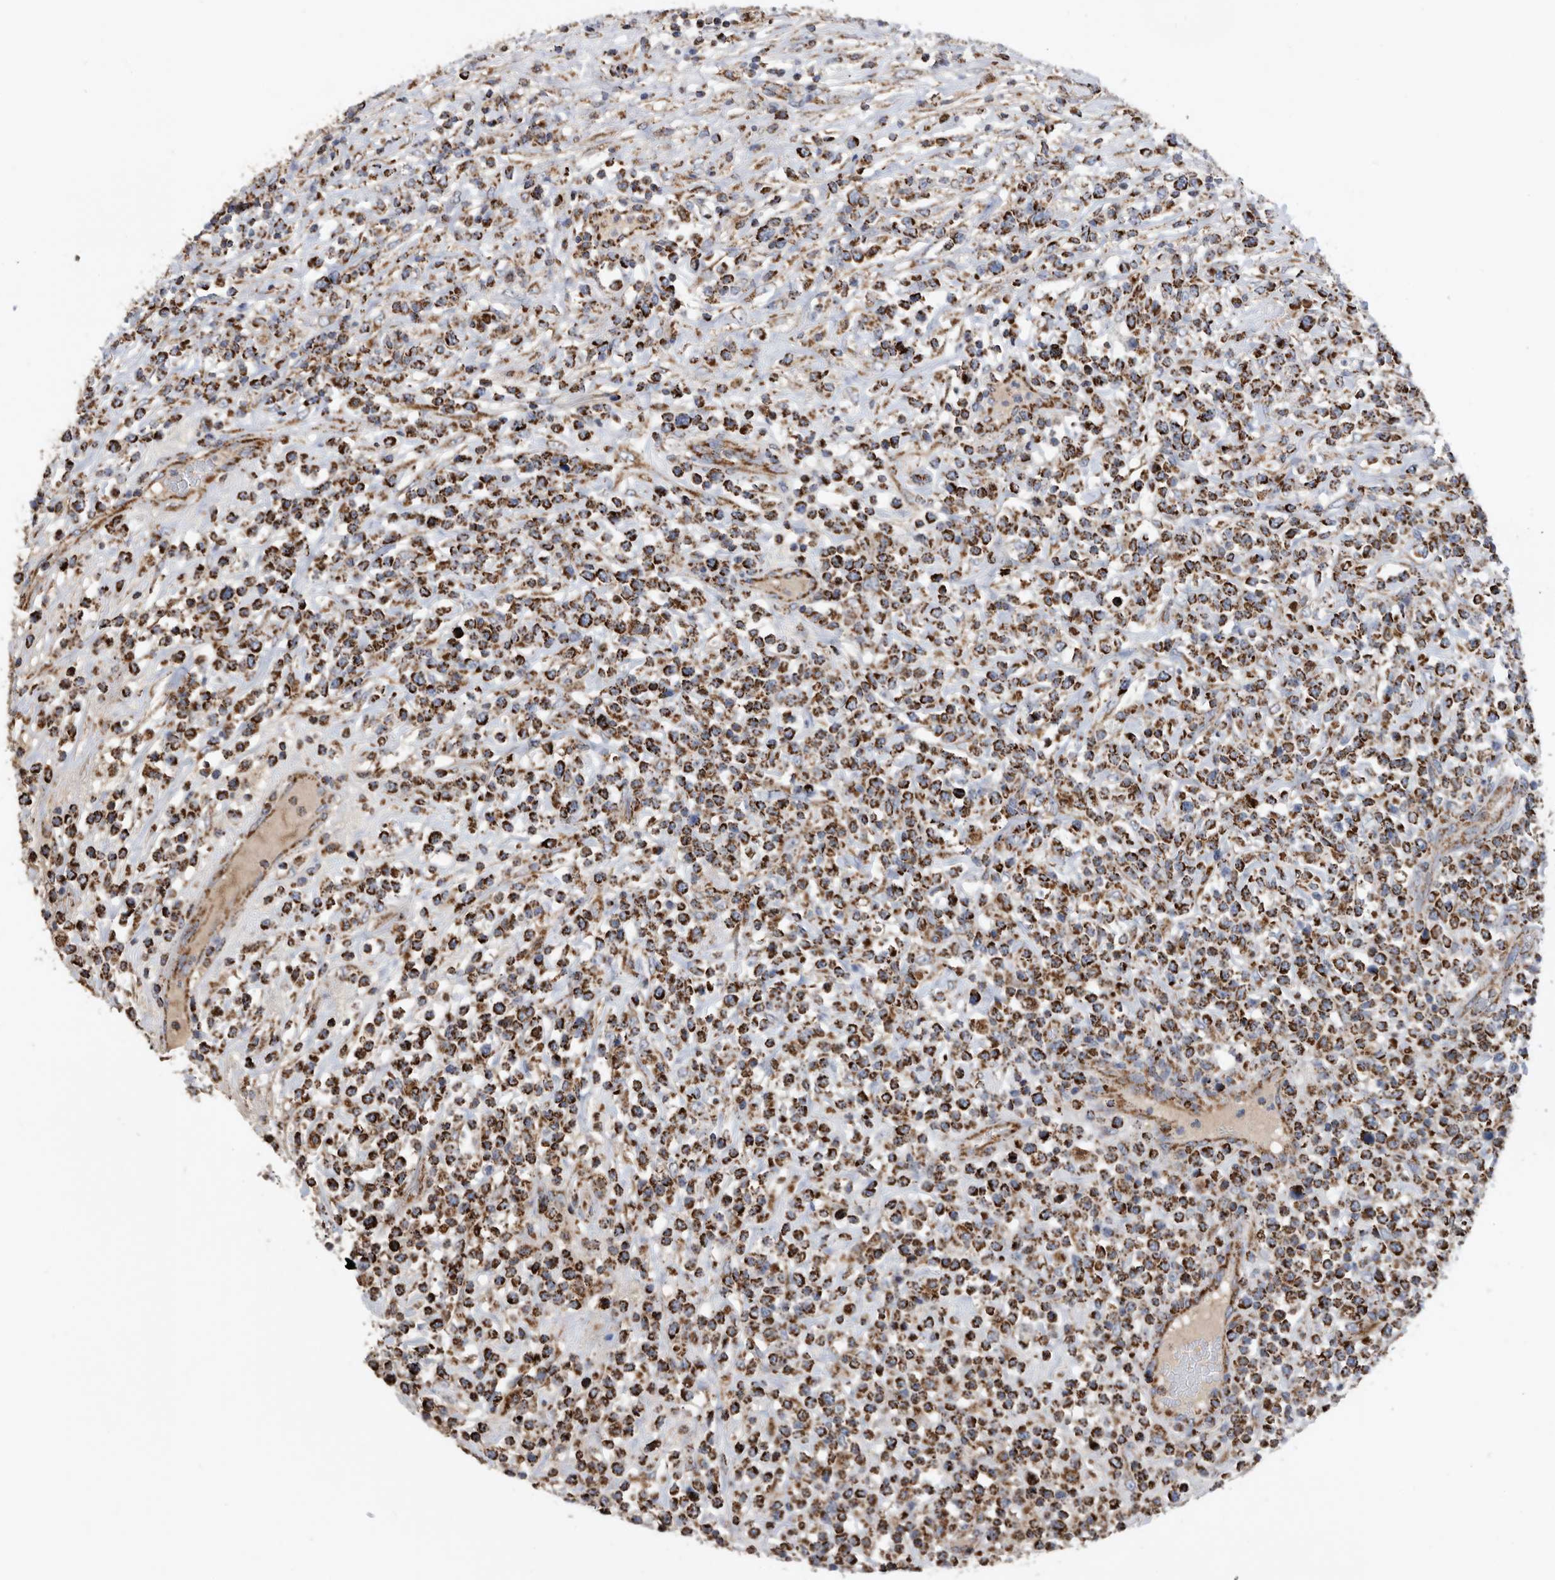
{"staining": {"intensity": "strong", "quantity": ">75%", "location": "cytoplasmic/membranous"}, "tissue": "lymphoma", "cell_type": "Tumor cells", "image_type": "cancer", "snomed": [{"axis": "morphology", "description": "Malignant lymphoma, non-Hodgkin's type, High grade"}, {"axis": "topography", "description": "Colon"}], "caption": "Protein expression analysis of human lymphoma reveals strong cytoplasmic/membranous staining in approximately >75% of tumor cells.", "gene": "WFDC1", "patient": {"sex": "female", "age": 53}}